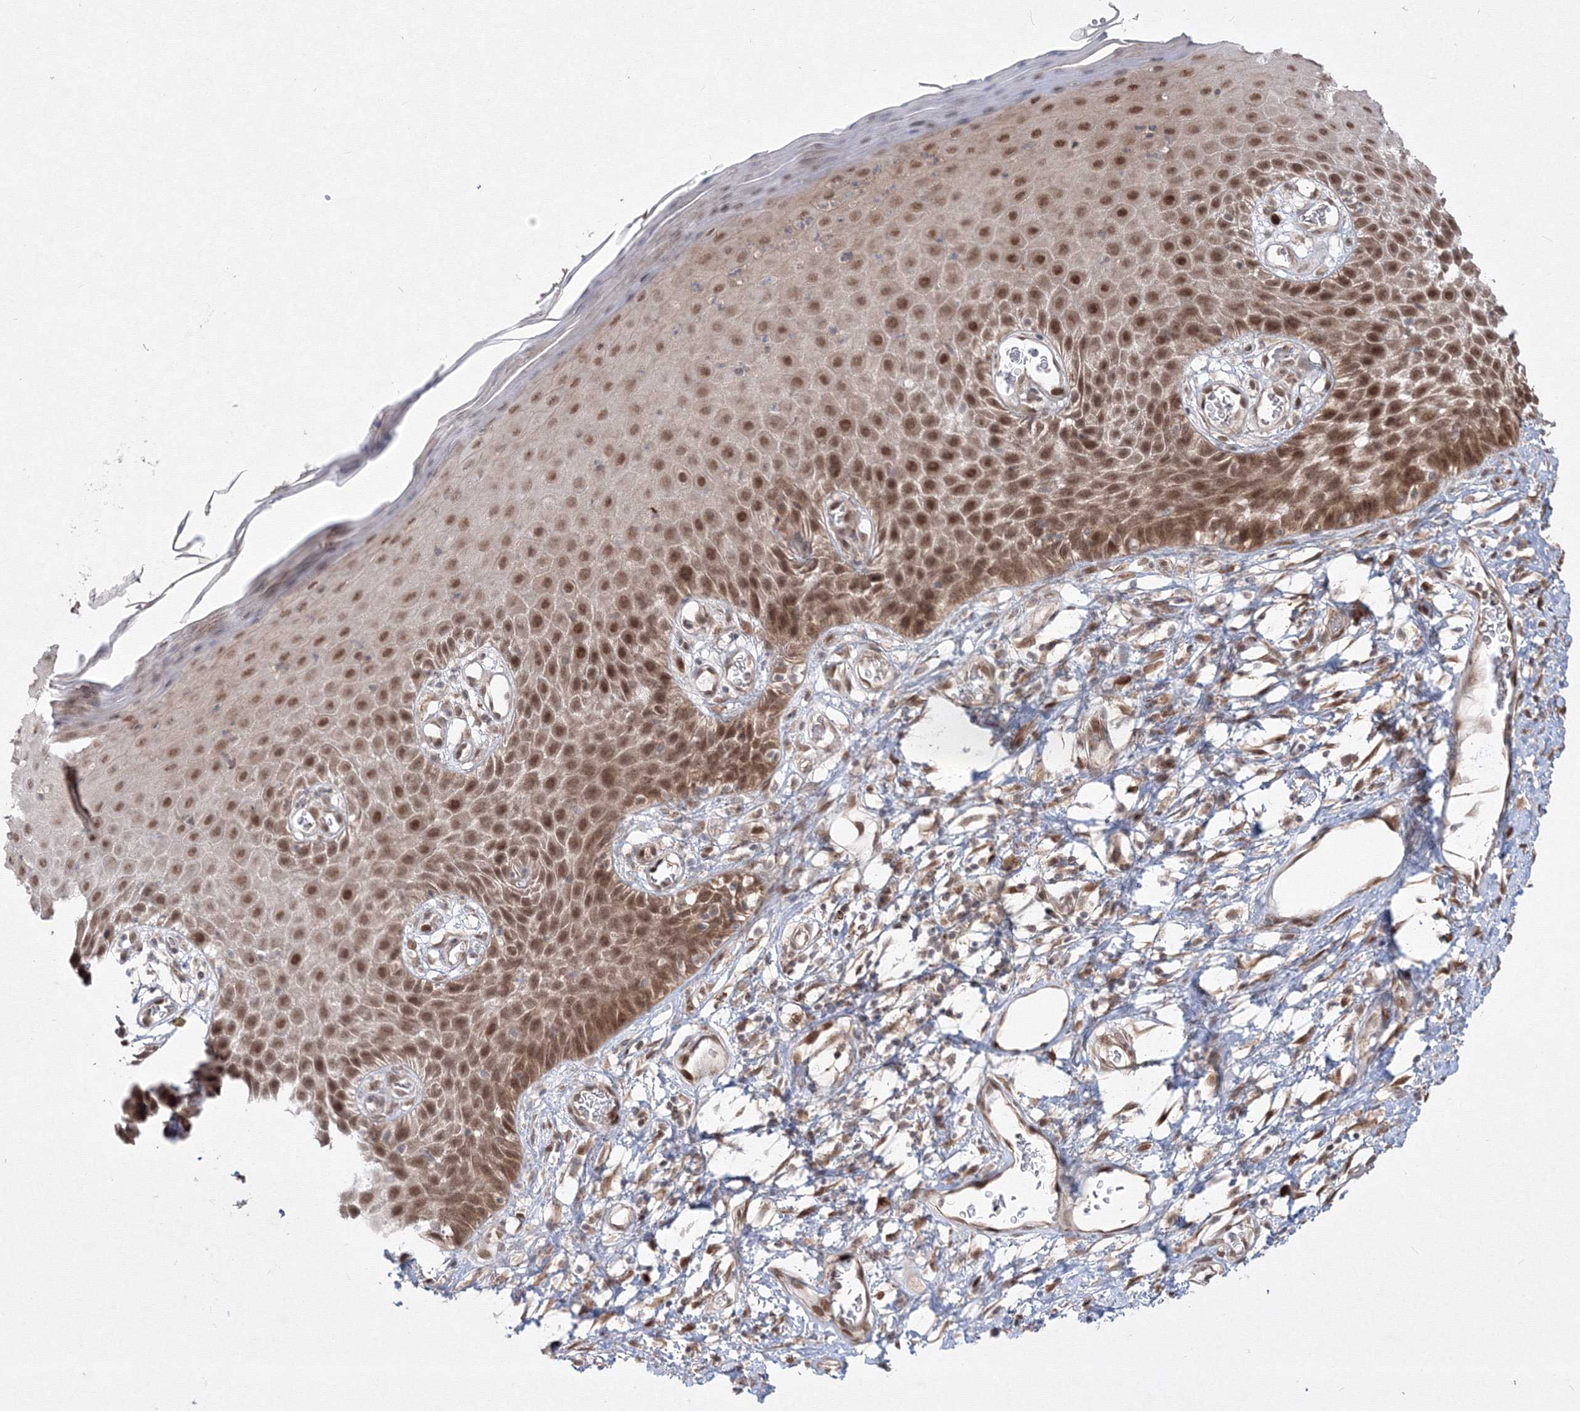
{"staining": {"intensity": "moderate", "quantity": ">75%", "location": "cytoplasmic/membranous,nuclear"}, "tissue": "skin", "cell_type": "Epidermal cells", "image_type": "normal", "snomed": [{"axis": "morphology", "description": "Normal tissue, NOS"}, {"axis": "topography", "description": "Vulva"}], "caption": "Protein analysis of benign skin exhibits moderate cytoplasmic/membranous,nuclear staining in about >75% of epidermal cells. The staining was performed using DAB, with brown indicating positive protein expression. Nuclei are stained blue with hematoxylin.", "gene": "COPS4", "patient": {"sex": "female", "age": 68}}